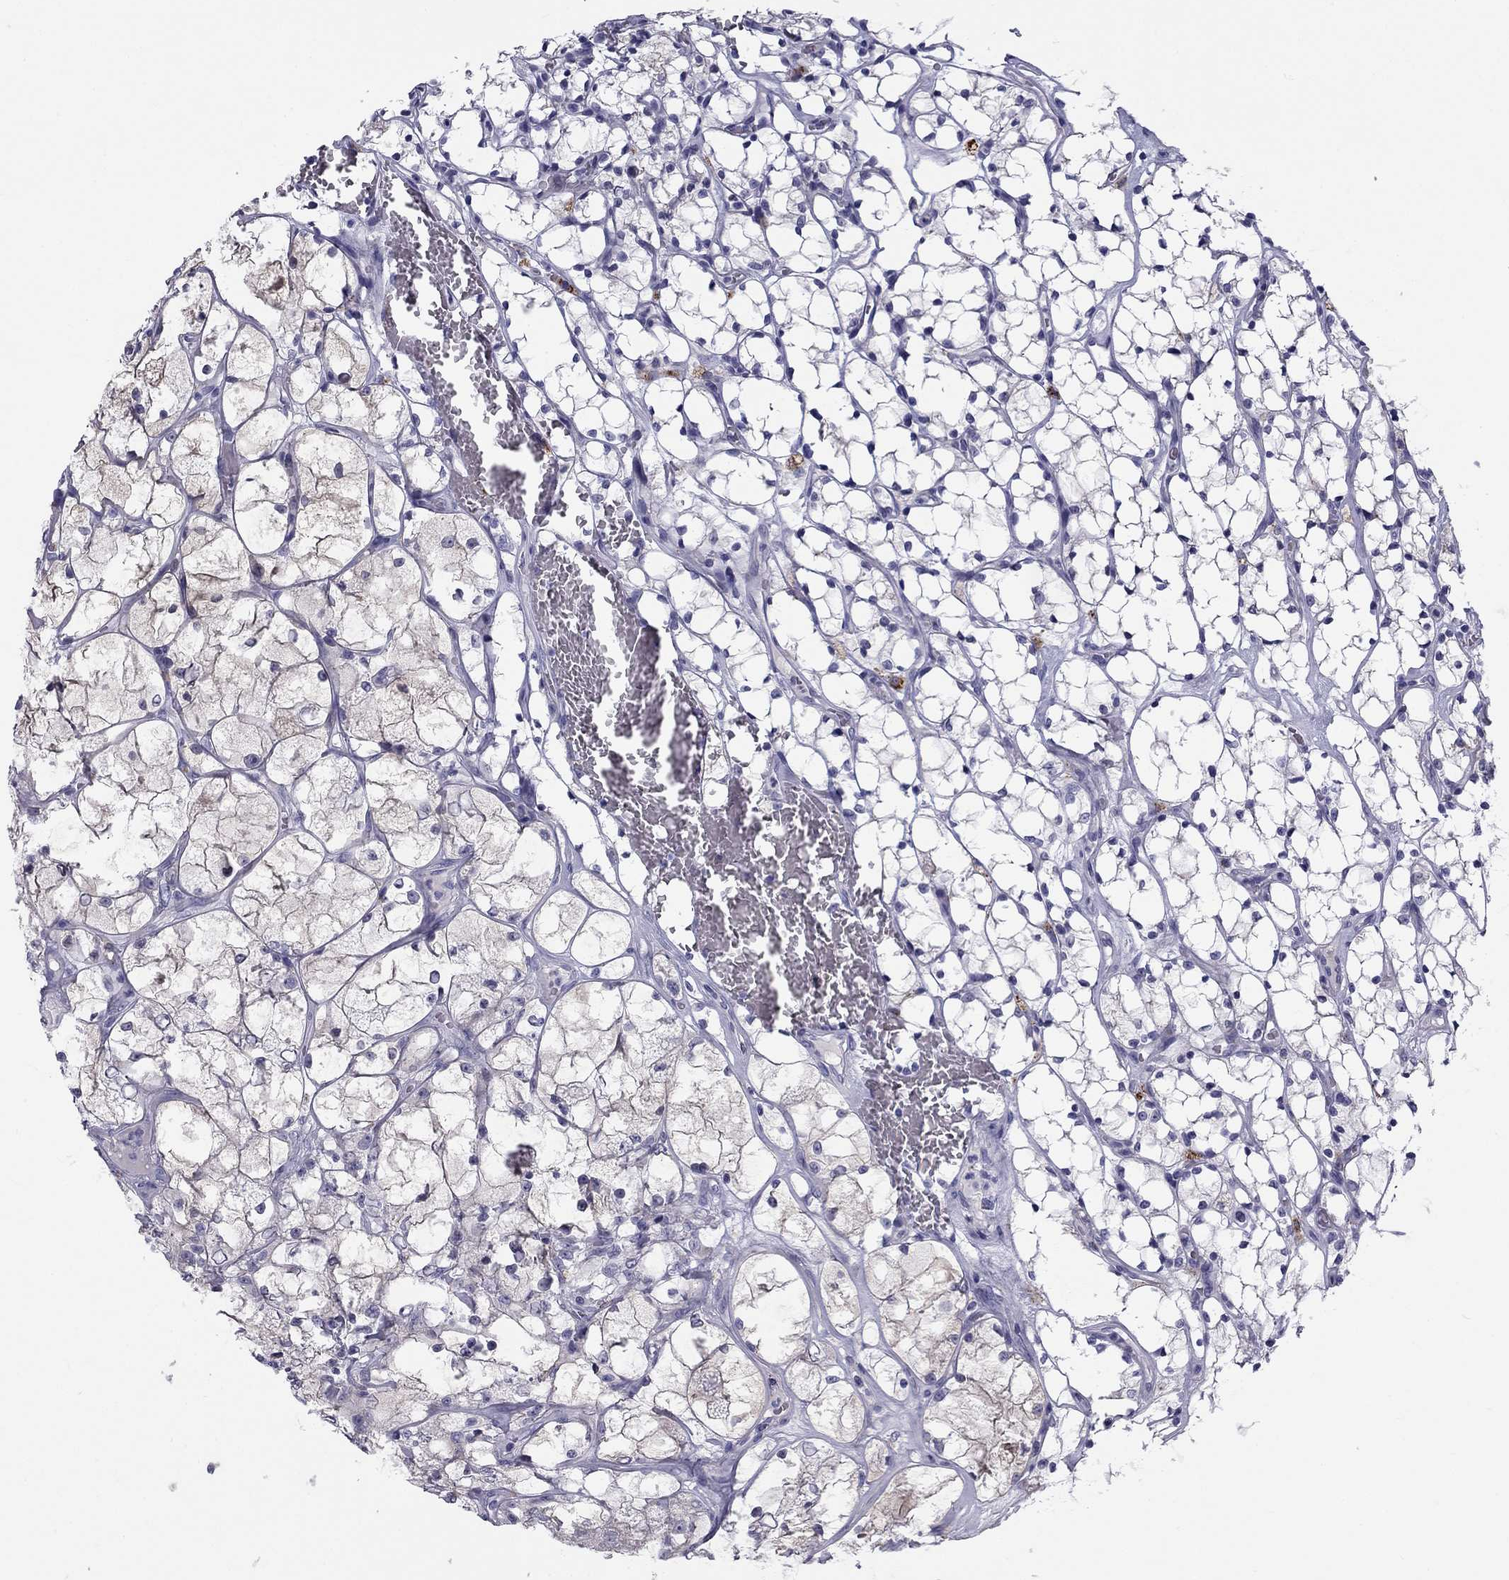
{"staining": {"intensity": "negative", "quantity": "none", "location": "none"}, "tissue": "renal cancer", "cell_type": "Tumor cells", "image_type": "cancer", "snomed": [{"axis": "morphology", "description": "Adenocarcinoma, NOS"}, {"axis": "topography", "description": "Kidney"}], "caption": "Adenocarcinoma (renal) was stained to show a protein in brown. There is no significant positivity in tumor cells.", "gene": "CLPSL2", "patient": {"sex": "female", "age": 69}}